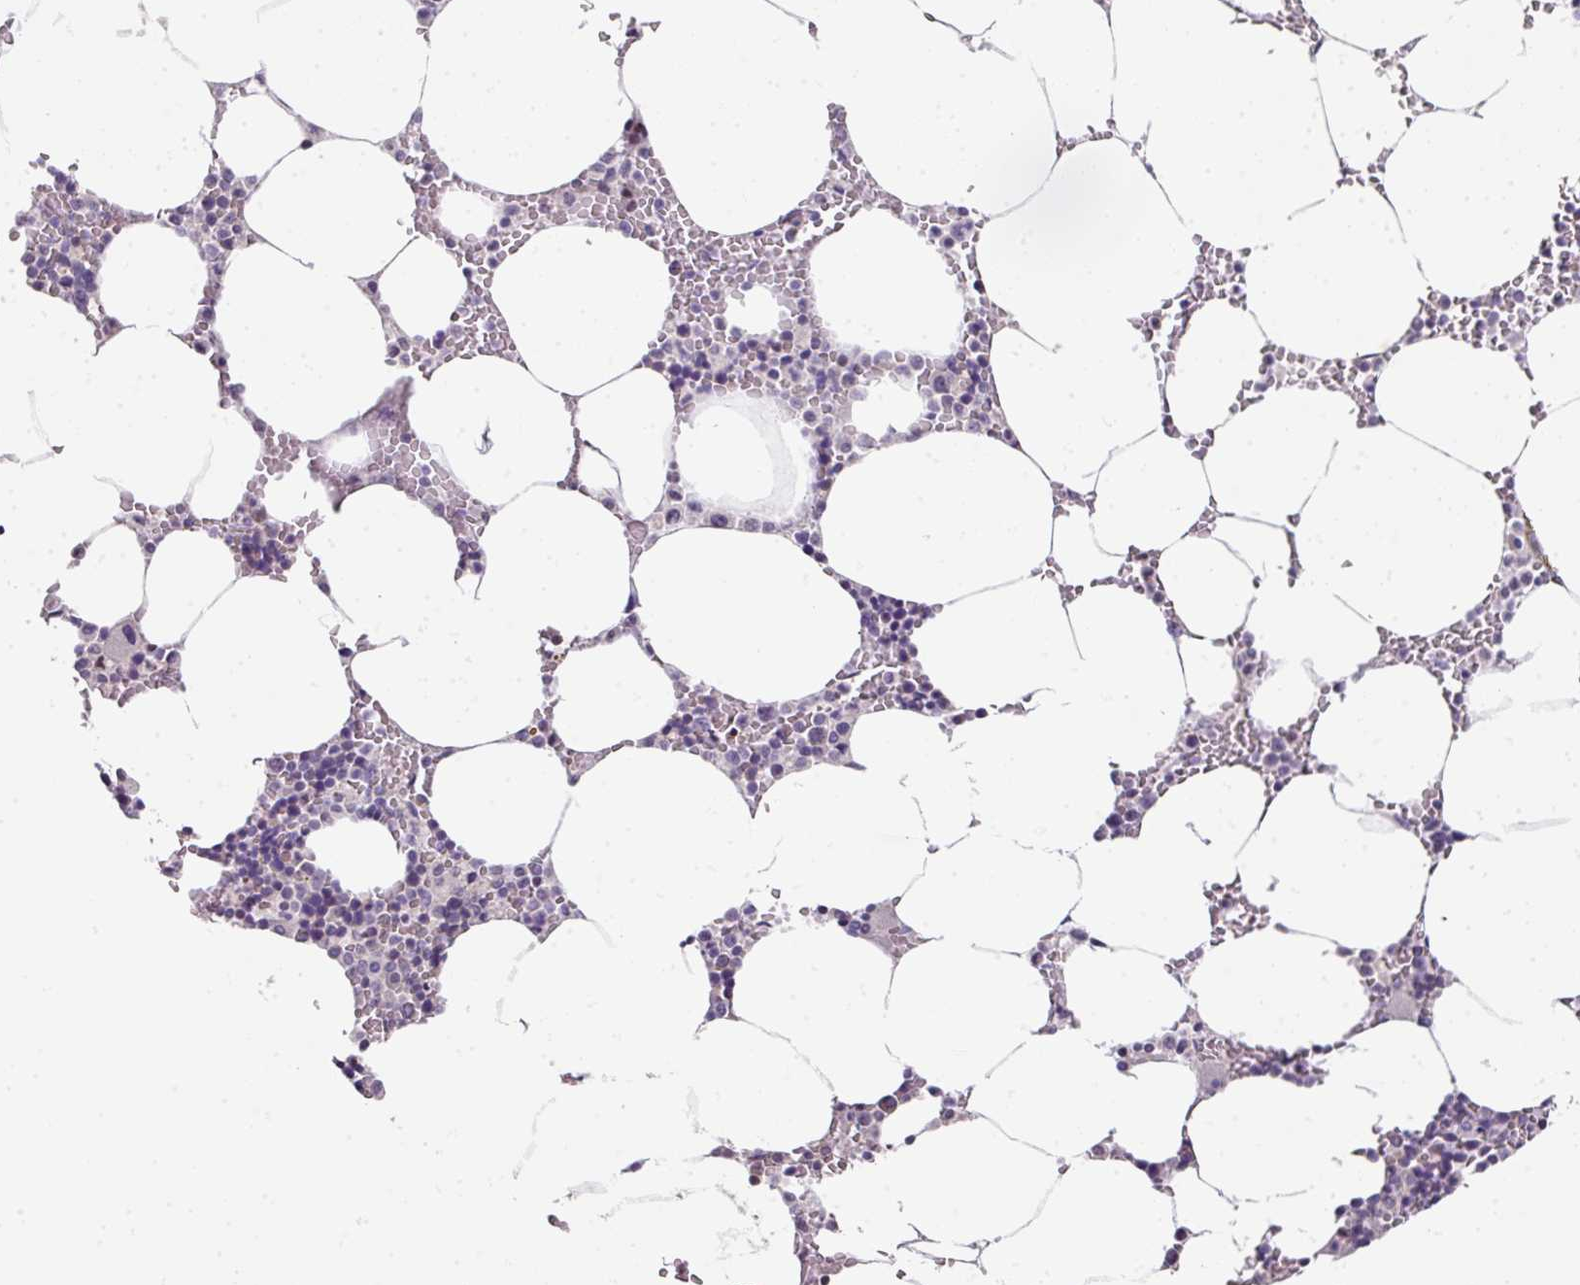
{"staining": {"intensity": "negative", "quantity": "none", "location": "none"}, "tissue": "bone marrow", "cell_type": "Hematopoietic cells", "image_type": "normal", "snomed": [{"axis": "morphology", "description": "Normal tissue, NOS"}, {"axis": "topography", "description": "Bone marrow"}], "caption": "Immunohistochemical staining of normal bone marrow displays no significant positivity in hematopoietic cells.", "gene": "ANKRD18A", "patient": {"sex": "male", "age": 70}}